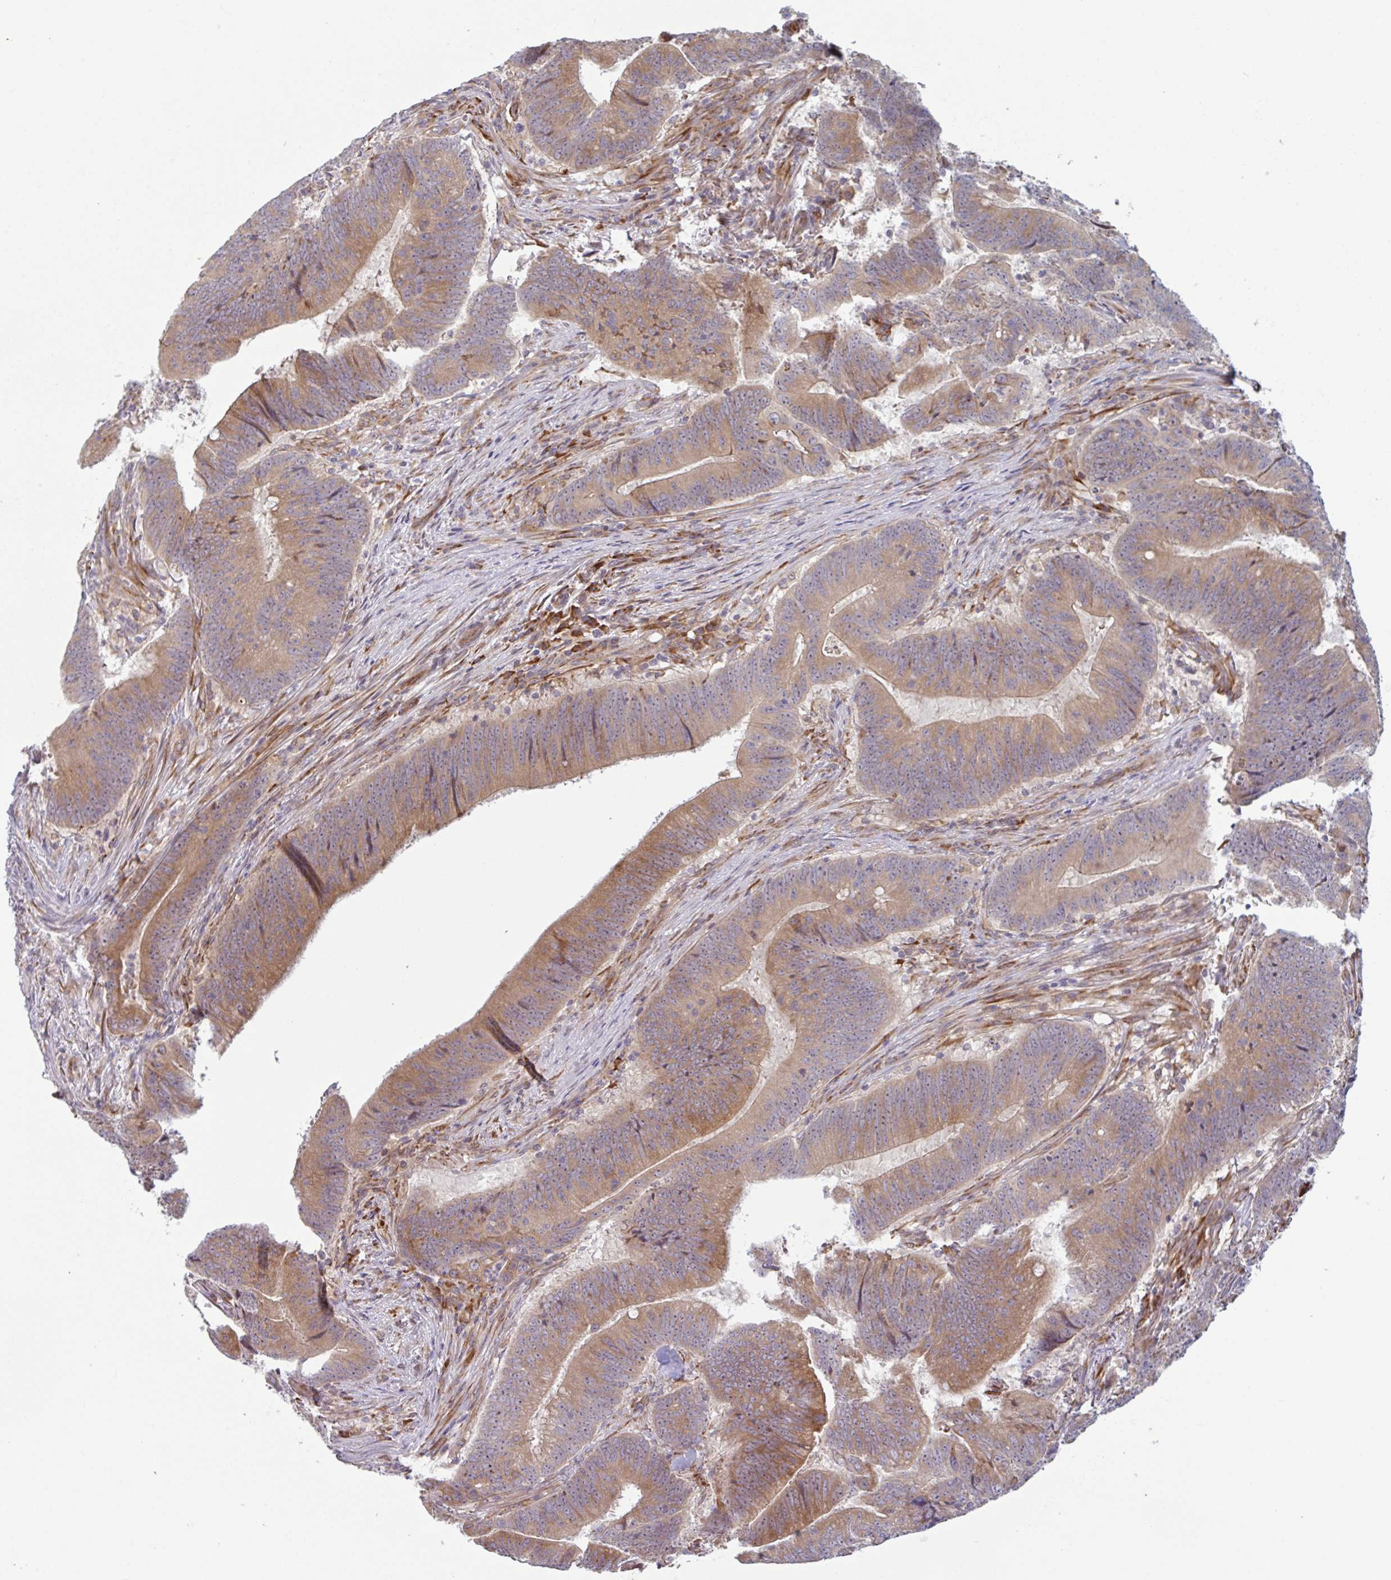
{"staining": {"intensity": "moderate", "quantity": ">75%", "location": "cytoplasmic/membranous"}, "tissue": "colorectal cancer", "cell_type": "Tumor cells", "image_type": "cancer", "snomed": [{"axis": "morphology", "description": "Adenocarcinoma, NOS"}, {"axis": "topography", "description": "Colon"}], "caption": "Immunohistochemical staining of adenocarcinoma (colorectal) displays medium levels of moderate cytoplasmic/membranous protein expression in approximately >75% of tumor cells.", "gene": "RIT1", "patient": {"sex": "female", "age": 87}}